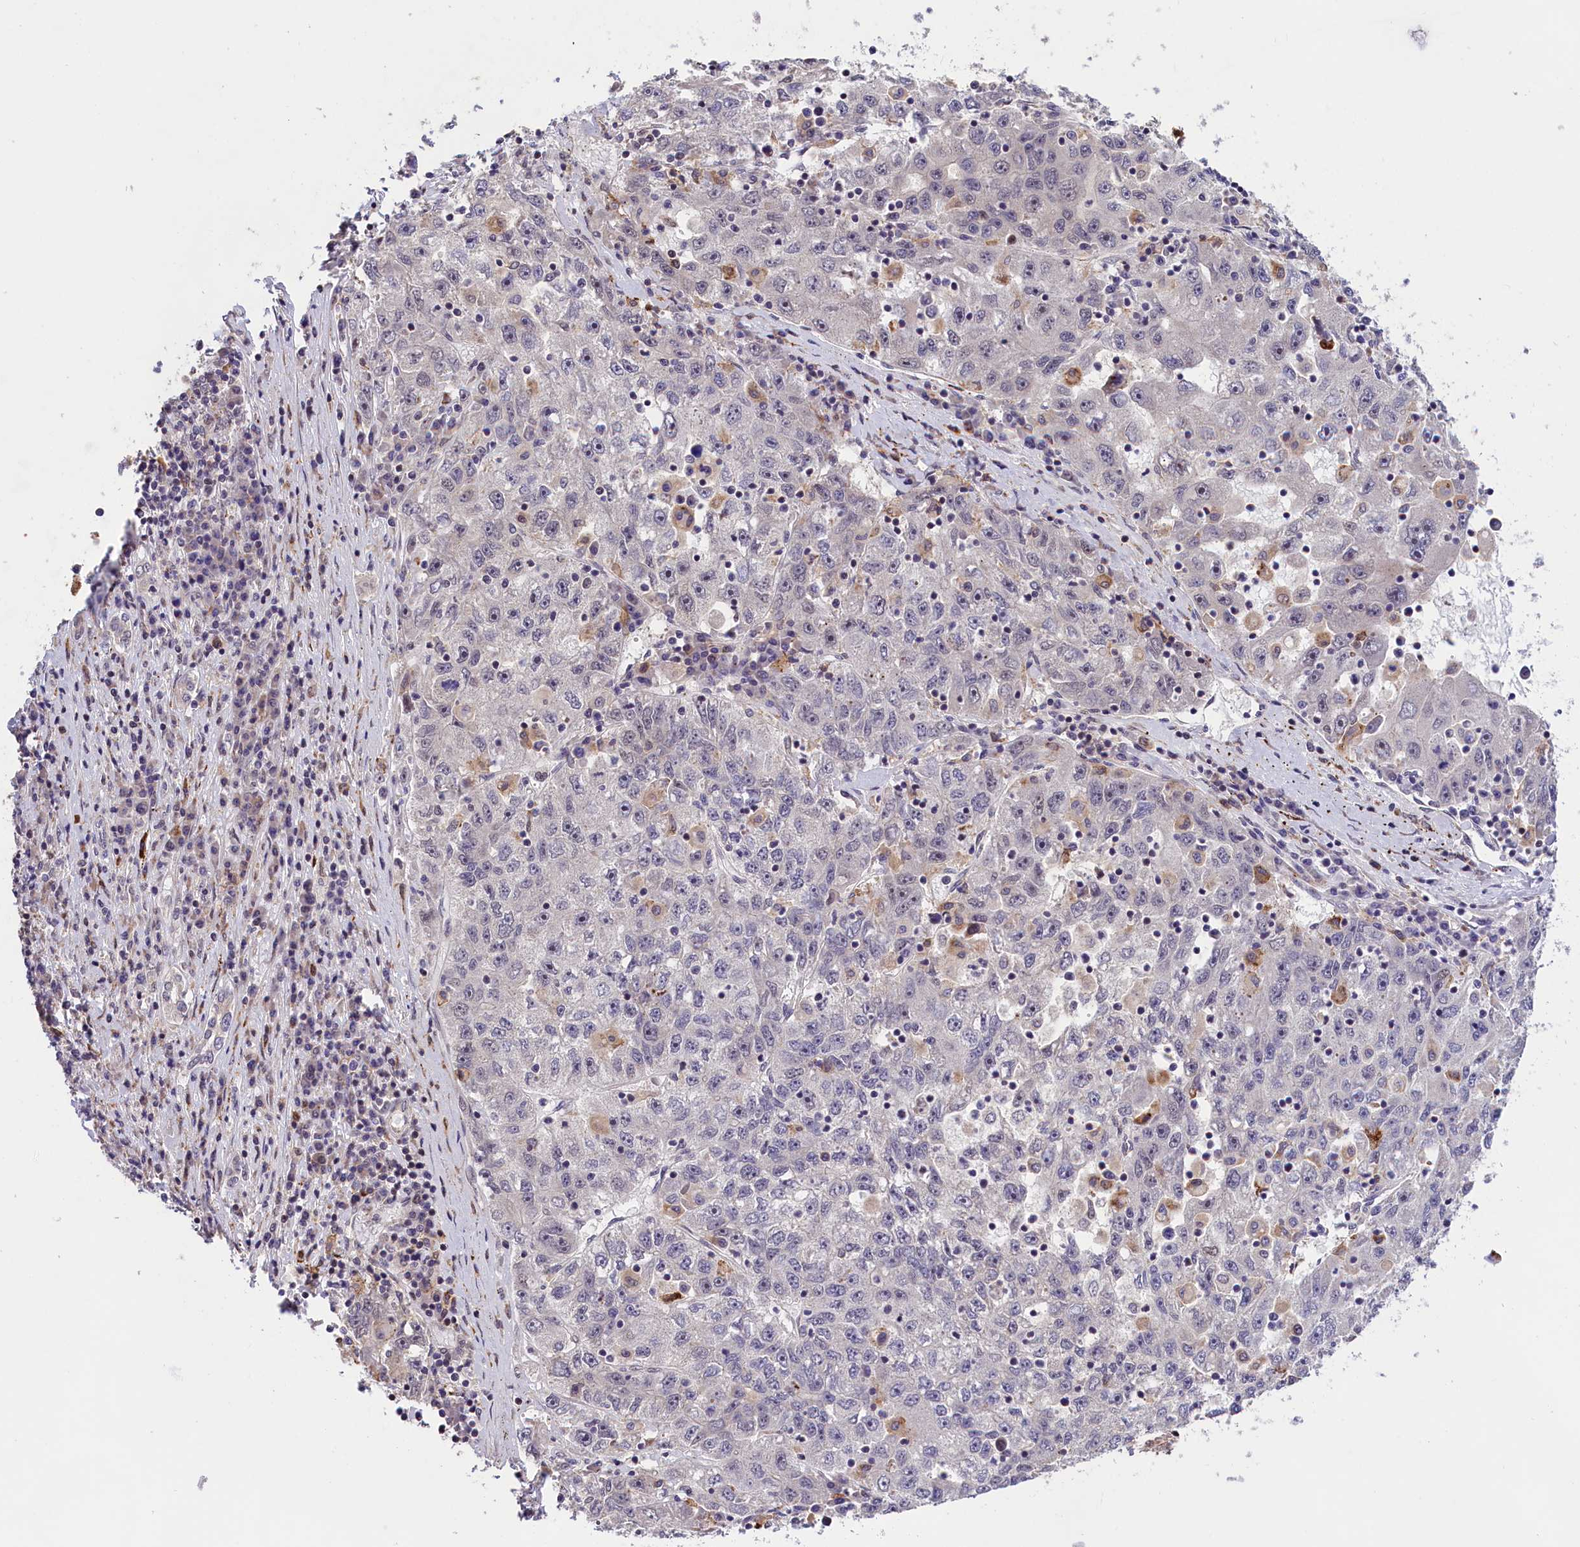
{"staining": {"intensity": "negative", "quantity": "none", "location": "none"}, "tissue": "liver cancer", "cell_type": "Tumor cells", "image_type": "cancer", "snomed": [{"axis": "morphology", "description": "Carcinoma, Hepatocellular, NOS"}, {"axis": "topography", "description": "Liver"}], "caption": "IHC image of human liver cancer (hepatocellular carcinoma) stained for a protein (brown), which demonstrates no staining in tumor cells. (IHC, brightfield microscopy, high magnification).", "gene": "FBXO45", "patient": {"sex": "male", "age": 49}}